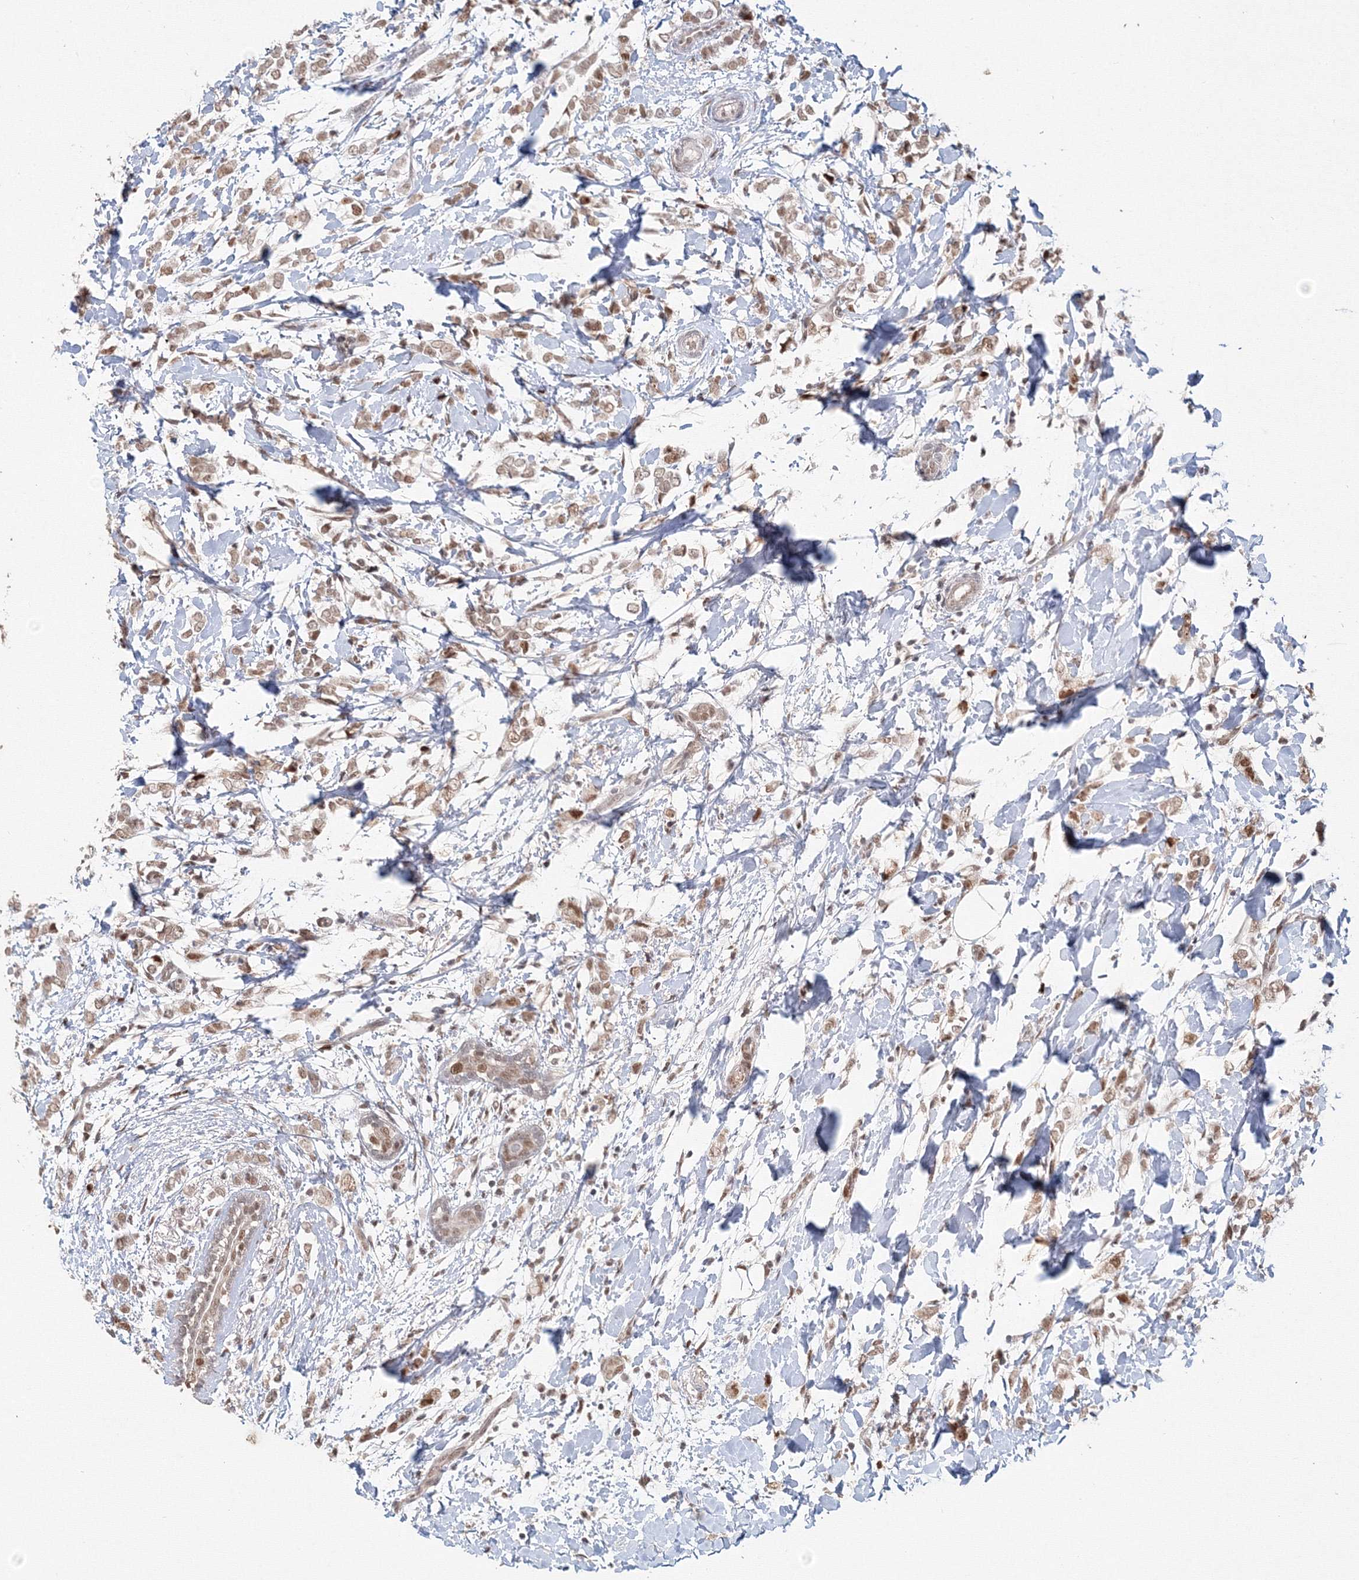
{"staining": {"intensity": "weak", "quantity": ">75%", "location": "cytoplasmic/membranous,nuclear"}, "tissue": "breast cancer", "cell_type": "Tumor cells", "image_type": "cancer", "snomed": [{"axis": "morphology", "description": "Normal tissue, NOS"}, {"axis": "morphology", "description": "Lobular carcinoma"}, {"axis": "topography", "description": "Breast"}], "caption": "This micrograph displays immunohistochemistry (IHC) staining of lobular carcinoma (breast), with low weak cytoplasmic/membranous and nuclear positivity in approximately >75% of tumor cells.", "gene": "IWS1", "patient": {"sex": "female", "age": 47}}